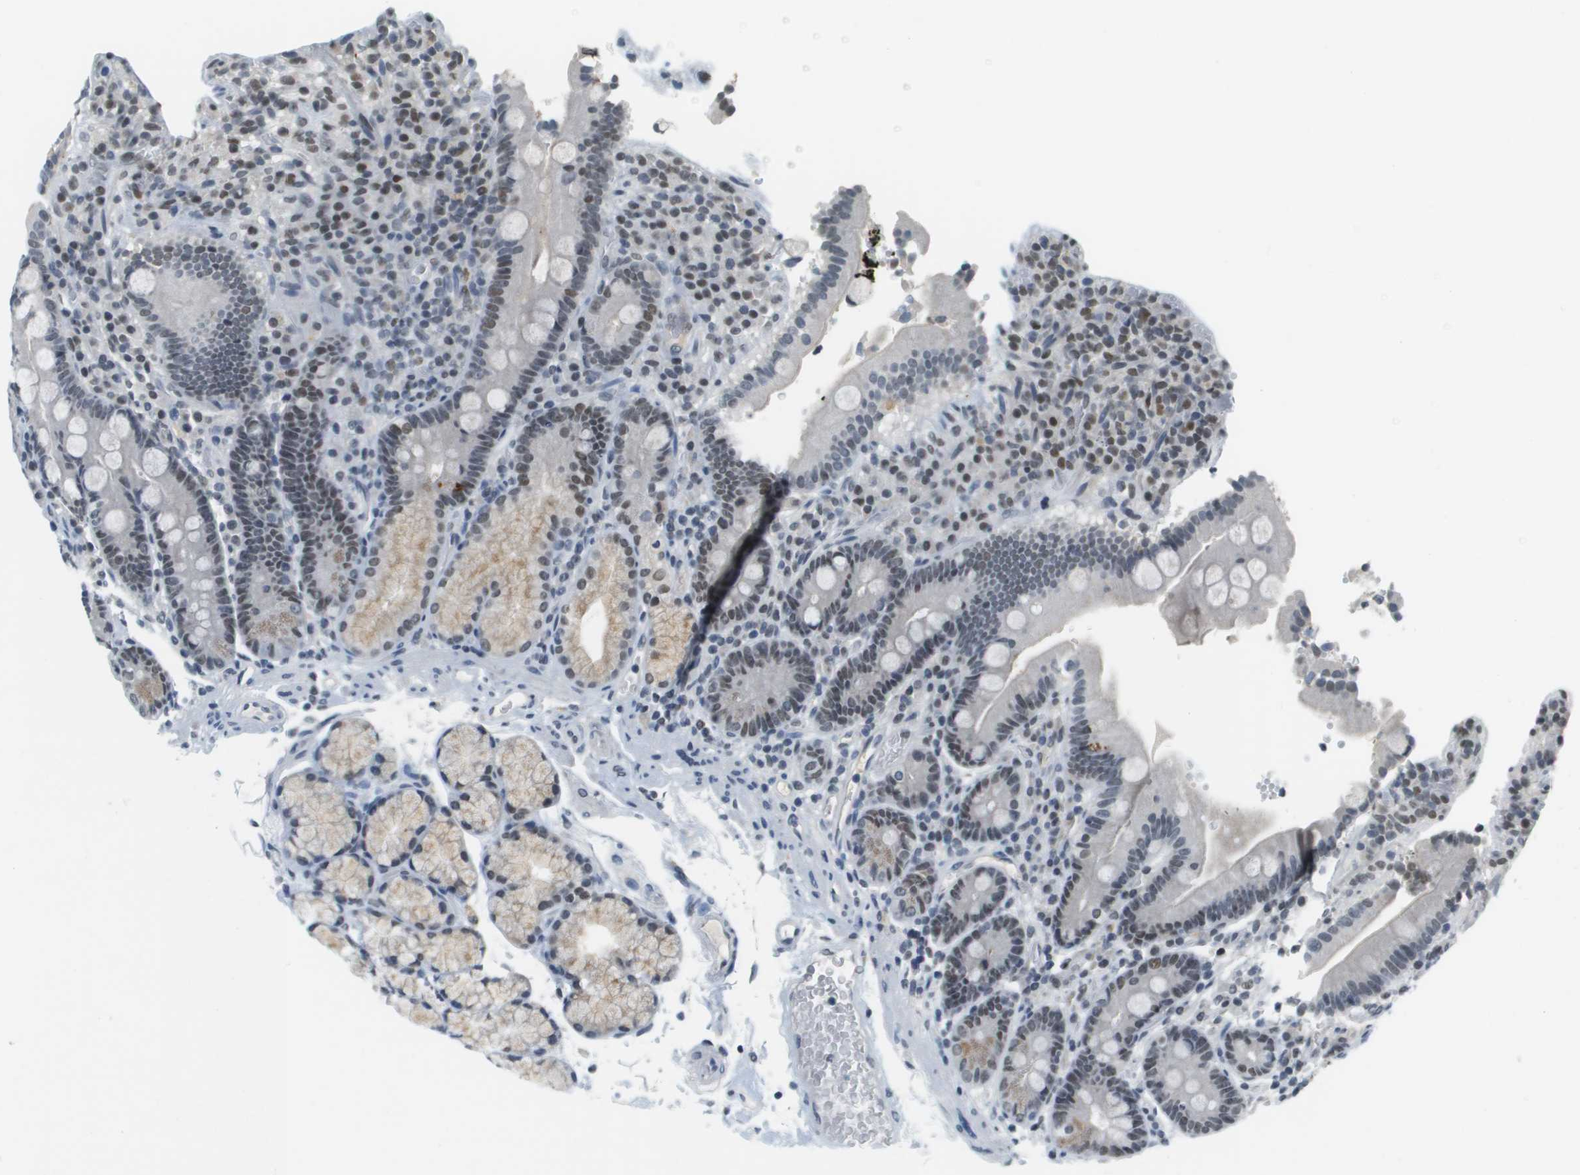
{"staining": {"intensity": "moderate", "quantity": "25%-75%", "location": "nuclear"}, "tissue": "duodenum", "cell_type": "Glandular cells", "image_type": "normal", "snomed": [{"axis": "morphology", "description": "Normal tissue, NOS"}, {"axis": "topography", "description": "Small intestine, NOS"}], "caption": "Duodenum was stained to show a protein in brown. There is medium levels of moderate nuclear positivity in about 25%-75% of glandular cells. (Brightfield microscopy of DAB IHC at high magnification).", "gene": "CBX5", "patient": {"sex": "female", "age": 71}}